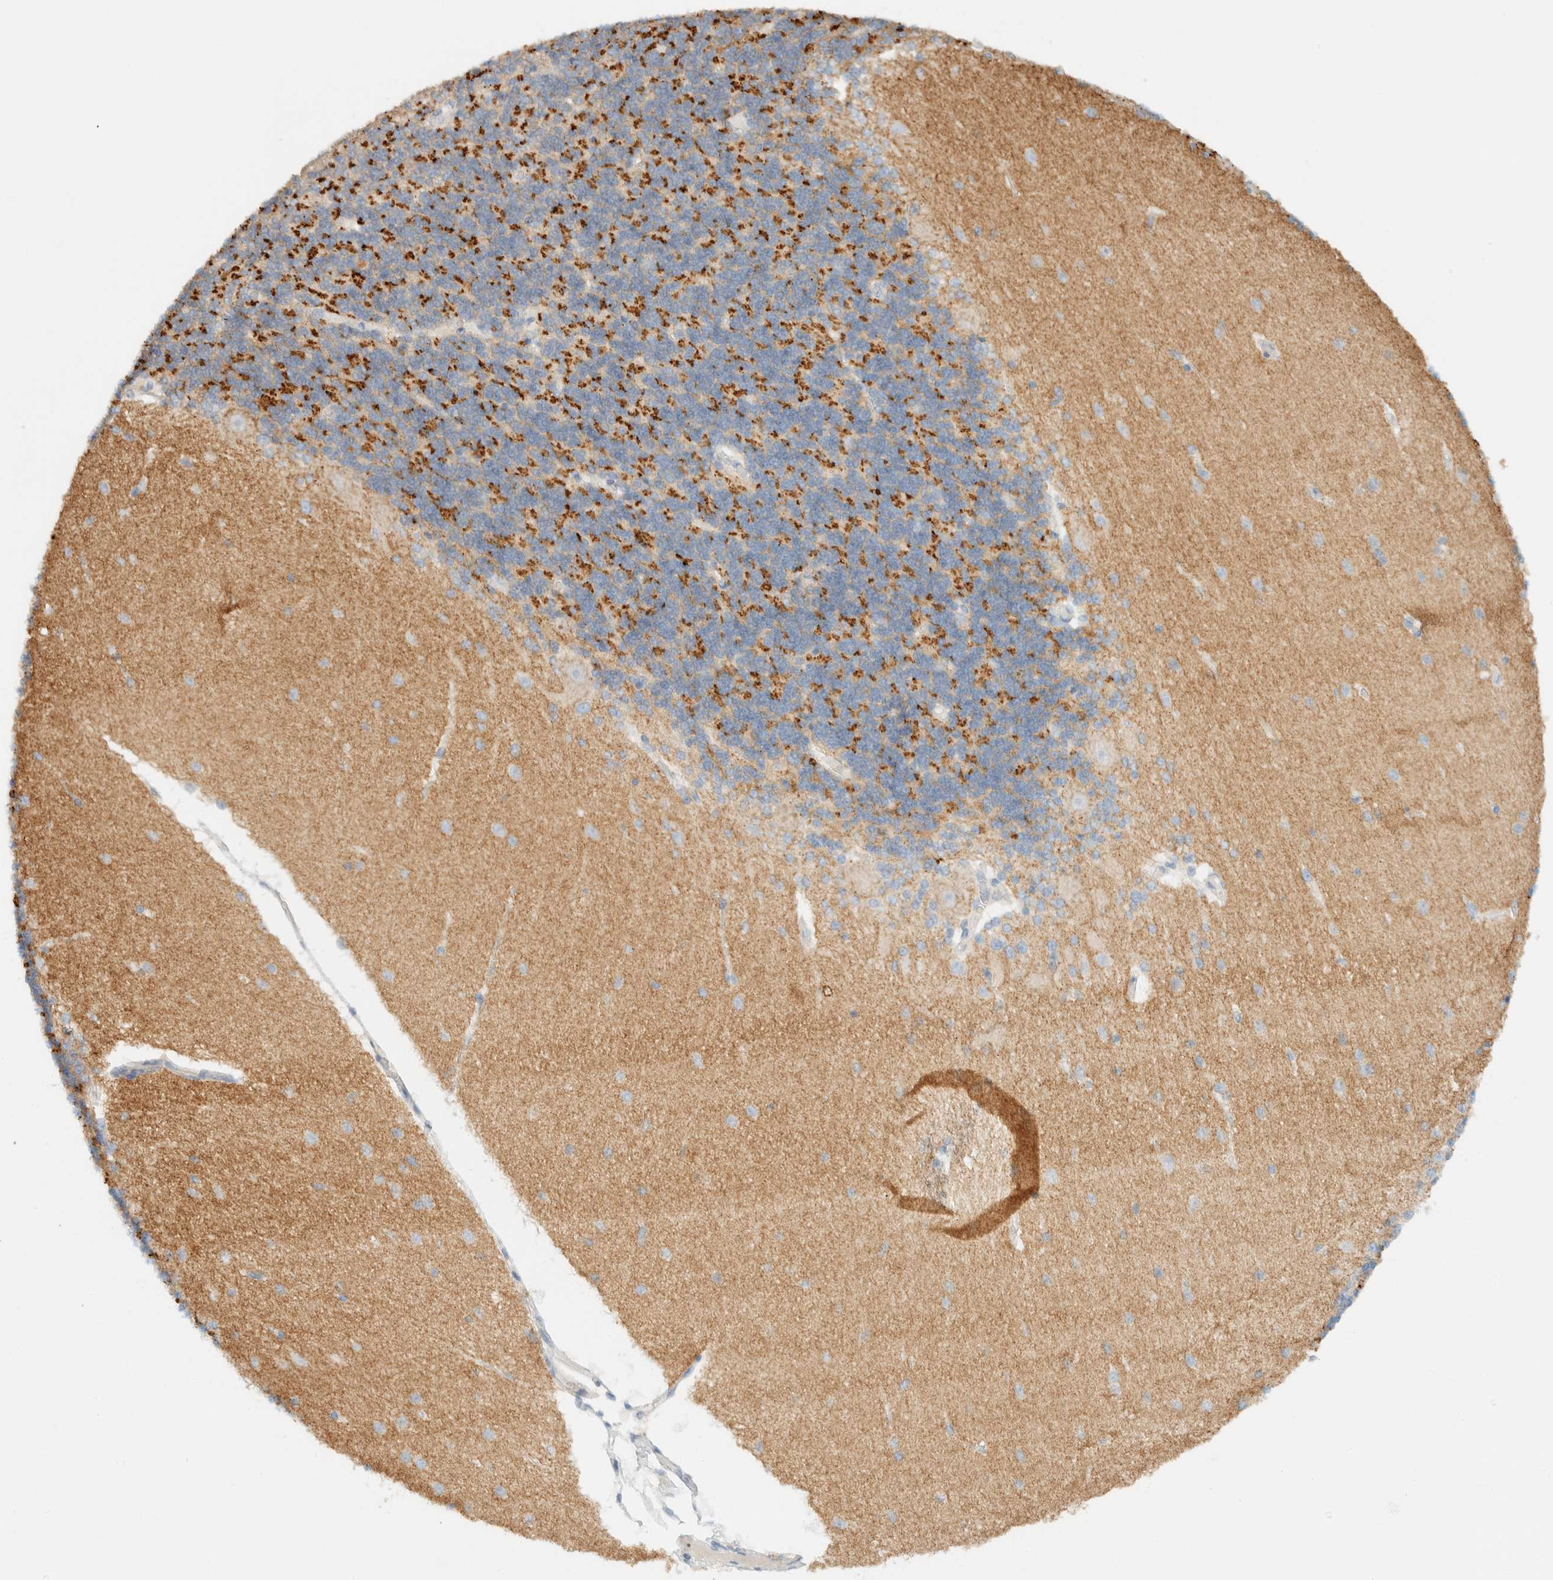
{"staining": {"intensity": "strong", "quantity": "<25%", "location": "cytoplasmic/membranous"}, "tissue": "cerebellum", "cell_type": "Cells in granular layer", "image_type": "normal", "snomed": [{"axis": "morphology", "description": "Normal tissue, NOS"}, {"axis": "topography", "description": "Cerebellum"}], "caption": "Cells in granular layer display medium levels of strong cytoplasmic/membranous expression in approximately <25% of cells in normal human cerebellum. The staining was performed using DAB to visualize the protein expression in brown, while the nuclei were stained in blue with hematoxylin (Magnification: 20x).", "gene": "SH3GLB2", "patient": {"sex": "female", "age": 54}}